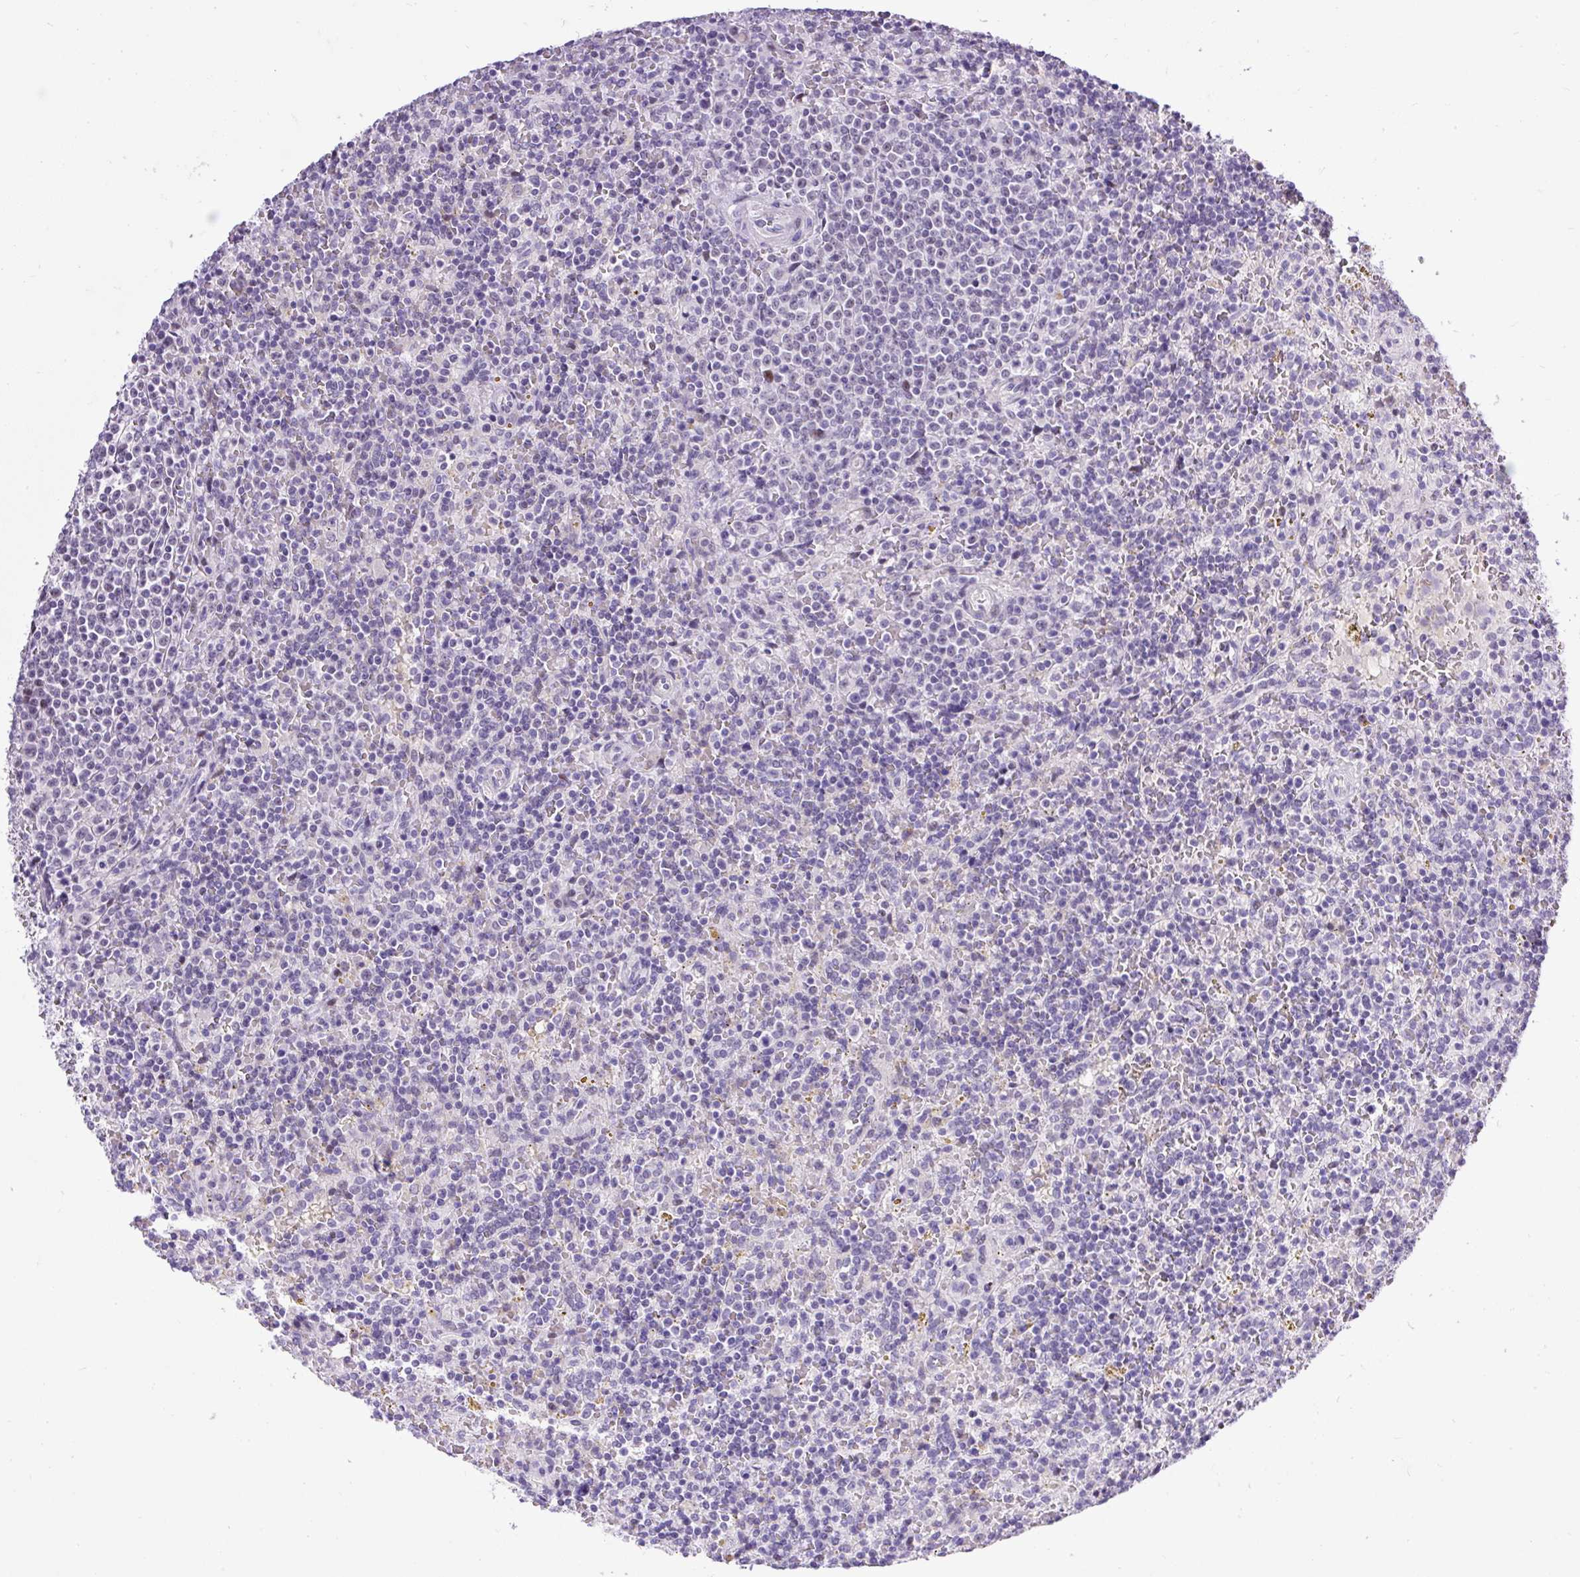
{"staining": {"intensity": "negative", "quantity": "none", "location": "none"}, "tissue": "lymphoma", "cell_type": "Tumor cells", "image_type": "cancer", "snomed": [{"axis": "morphology", "description": "Malignant lymphoma, non-Hodgkin's type, Low grade"}, {"axis": "topography", "description": "Spleen"}], "caption": "Immunohistochemistry histopathology image of neoplastic tissue: lymphoma stained with DAB (3,3'-diaminobenzidine) shows no significant protein expression in tumor cells.", "gene": "WNT10B", "patient": {"sex": "male", "age": 67}}